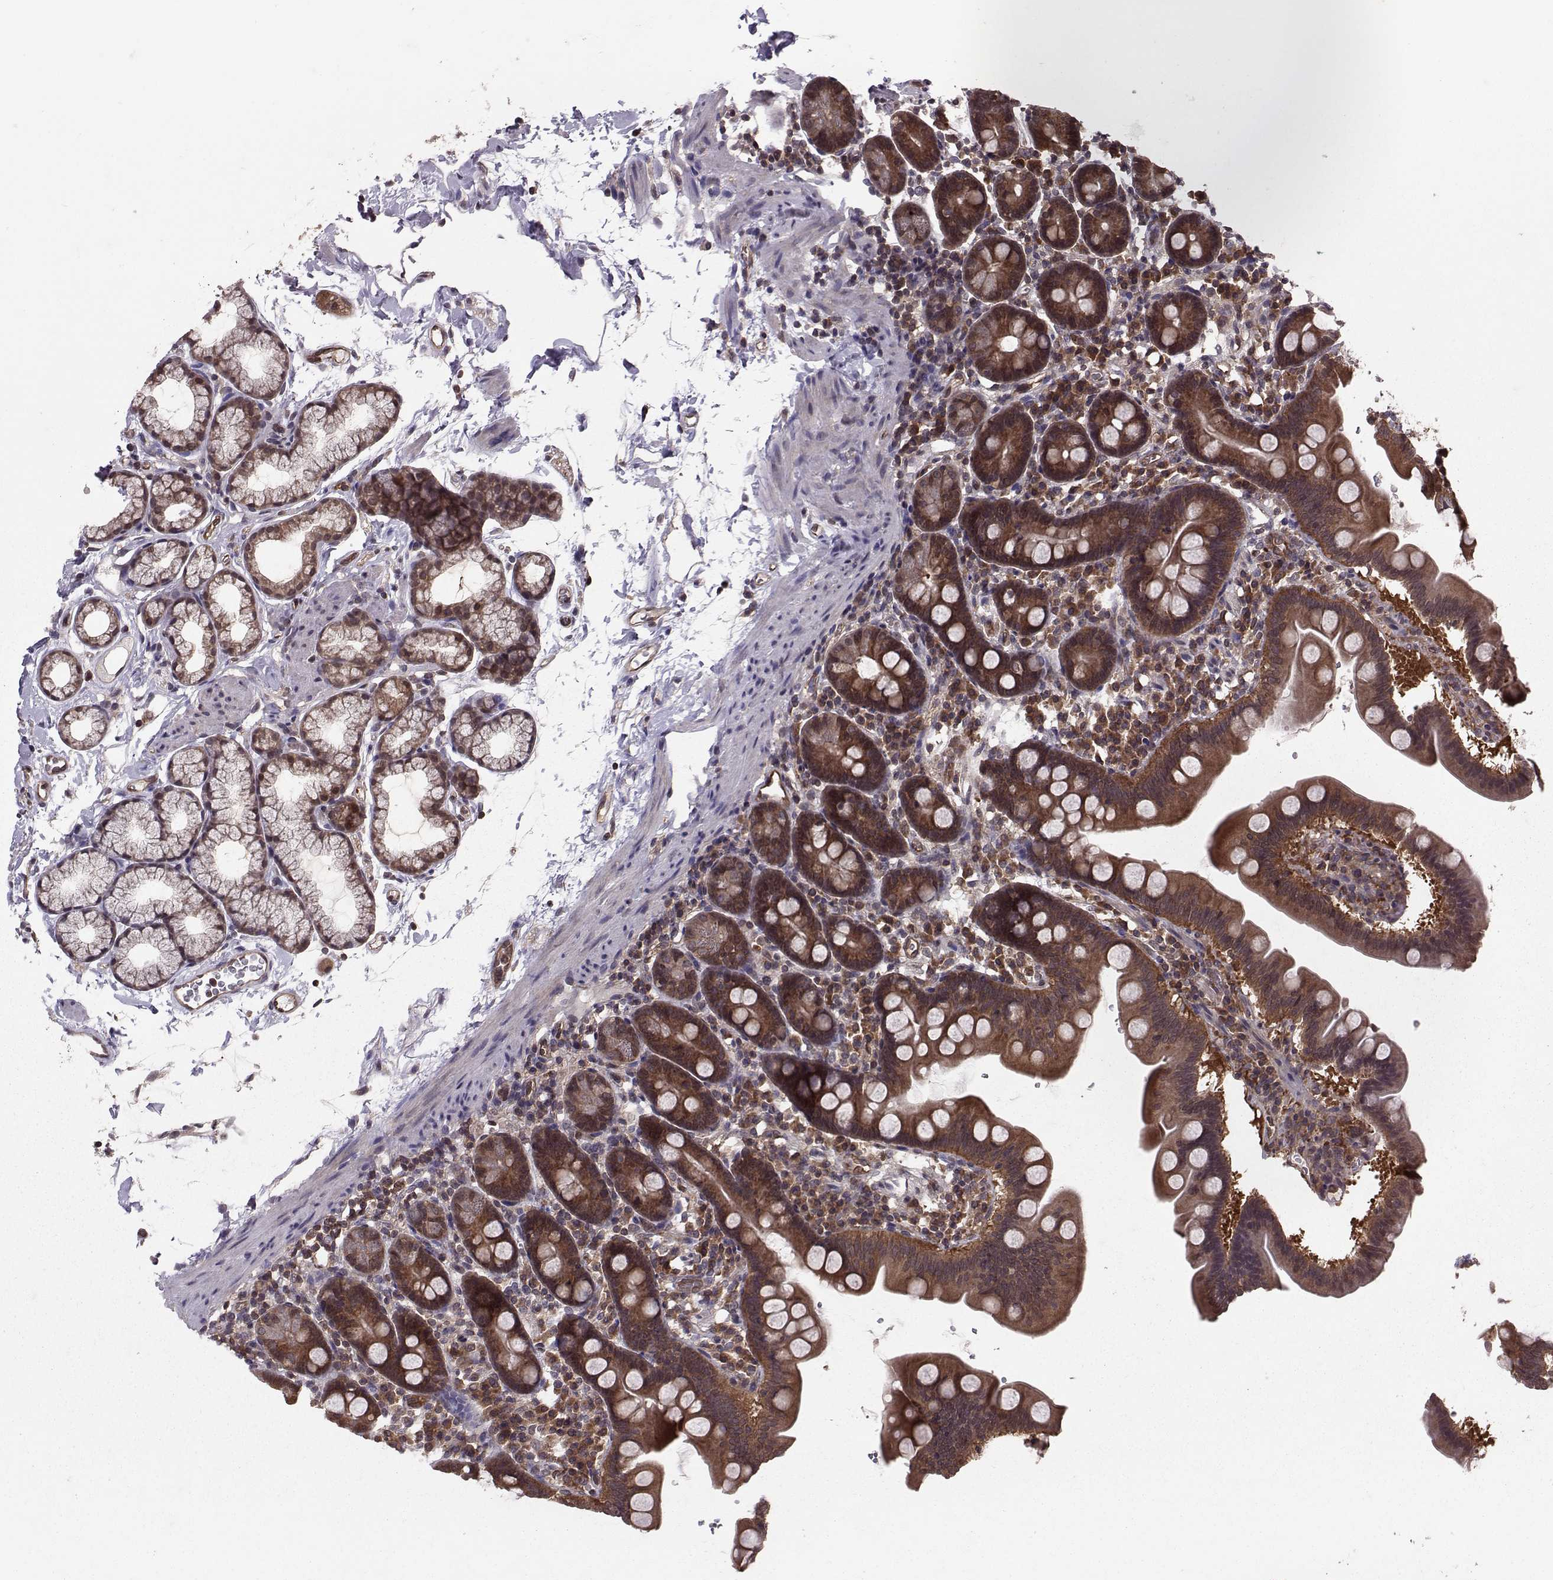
{"staining": {"intensity": "strong", "quantity": "25%-75%", "location": "cytoplasmic/membranous"}, "tissue": "duodenum", "cell_type": "Glandular cells", "image_type": "normal", "snomed": [{"axis": "morphology", "description": "Normal tissue, NOS"}, {"axis": "topography", "description": "Duodenum"}], "caption": "Duodenum stained with DAB immunohistochemistry (IHC) shows high levels of strong cytoplasmic/membranous expression in about 25%-75% of glandular cells.", "gene": "PPP2R2A", "patient": {"sex": "male", "age": 59}}